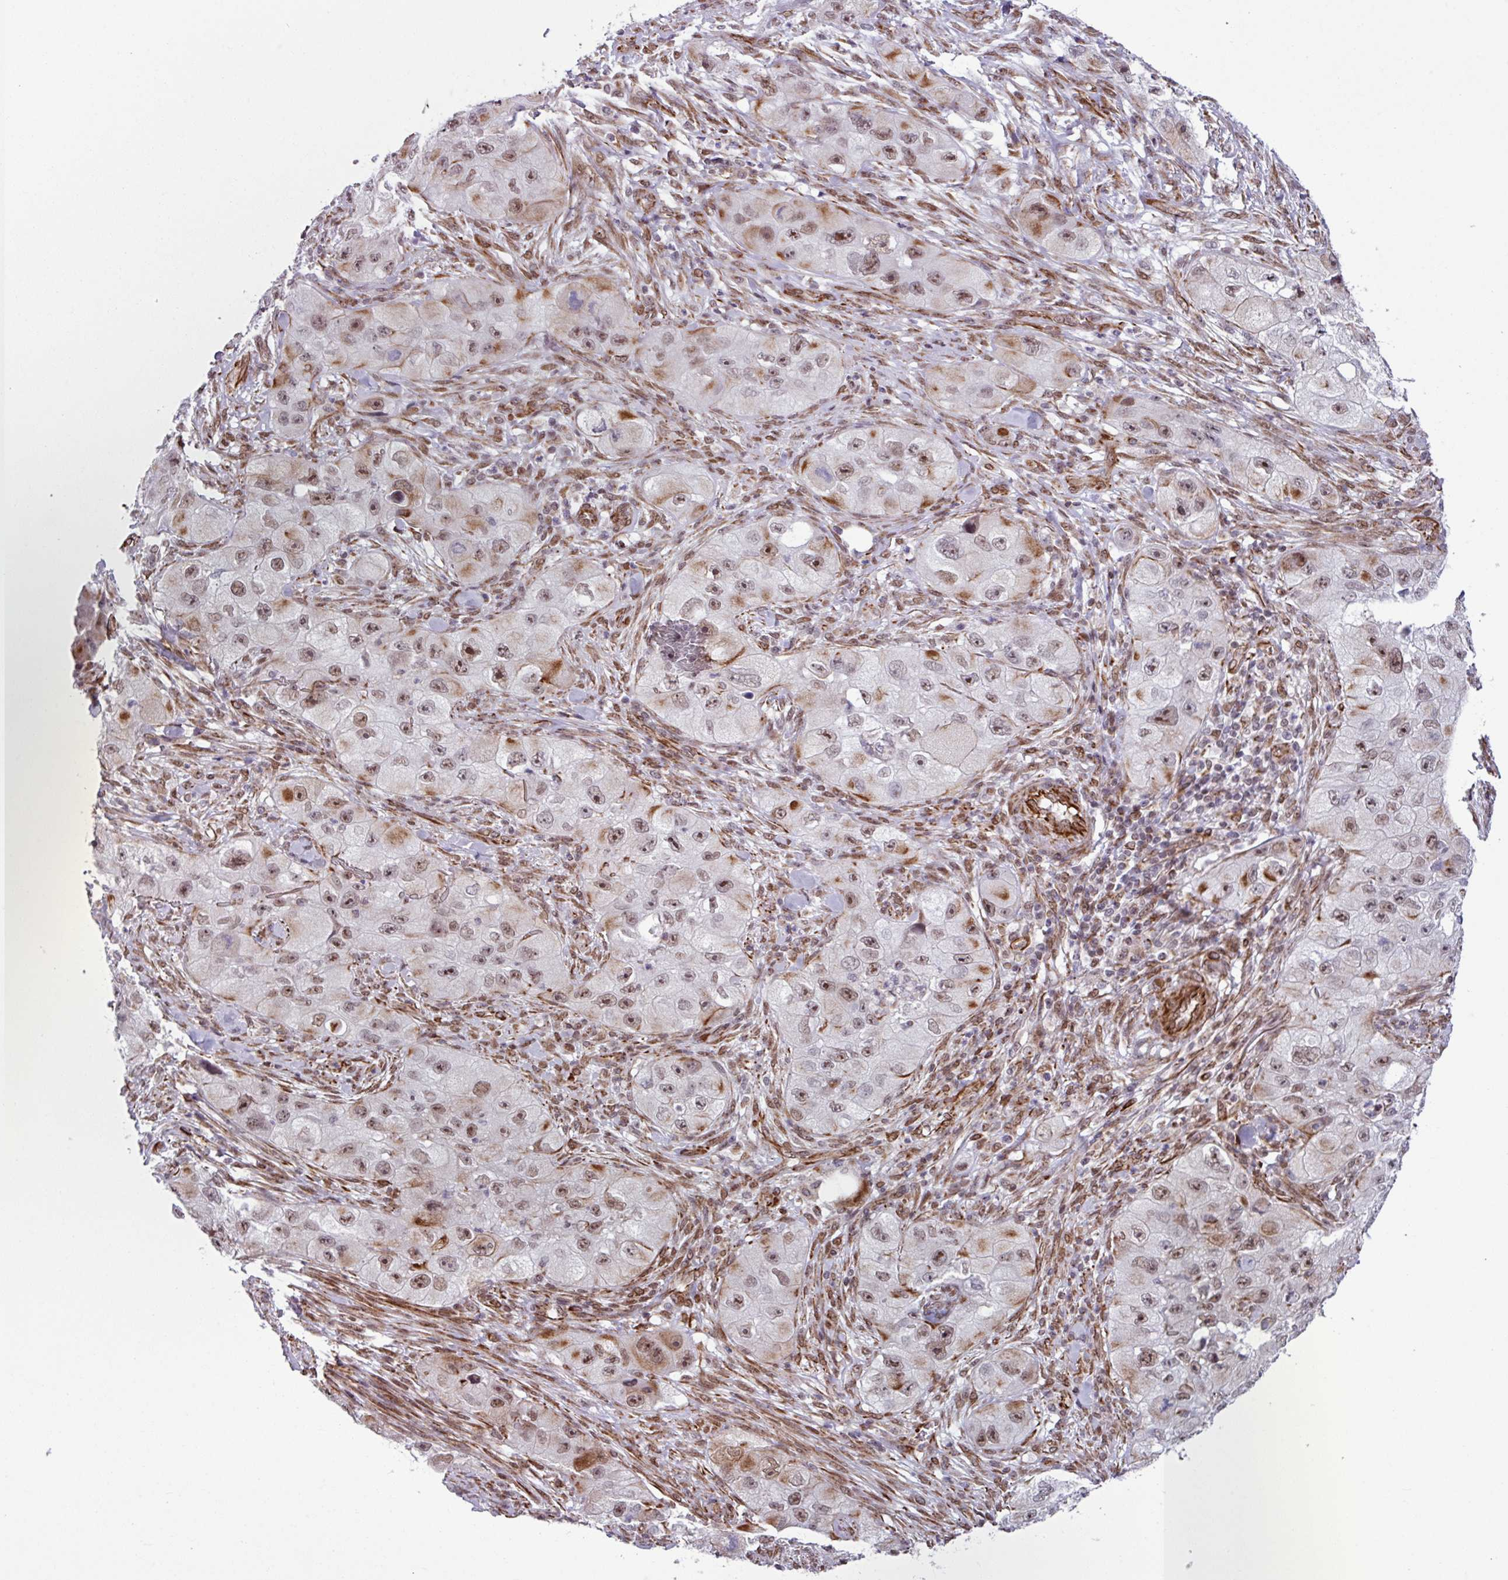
{"staining": {"intensity": "moderate", "quantity": ">75%", "location": "nuclear"}, "tissue": "skin cancer", "cell_type": "Tumor cells", "image_type": "cancer", "snomed": [{"axis": "morphology", "description": "Squamous cell carcinoma, NOS"}, {"axis": "topography", "description": "Skin"}, {"axis": "topography", "description": "Subcutis"}], "caption": "IHC micrograph of human skin squamous cell carcinoma stained for a protein (brown), which exhibits medium levels of moderate nuclear expression in about >75% of tumor cells.", "gene": "CHD3", "patient": {"sex": "male", "age": 73}}